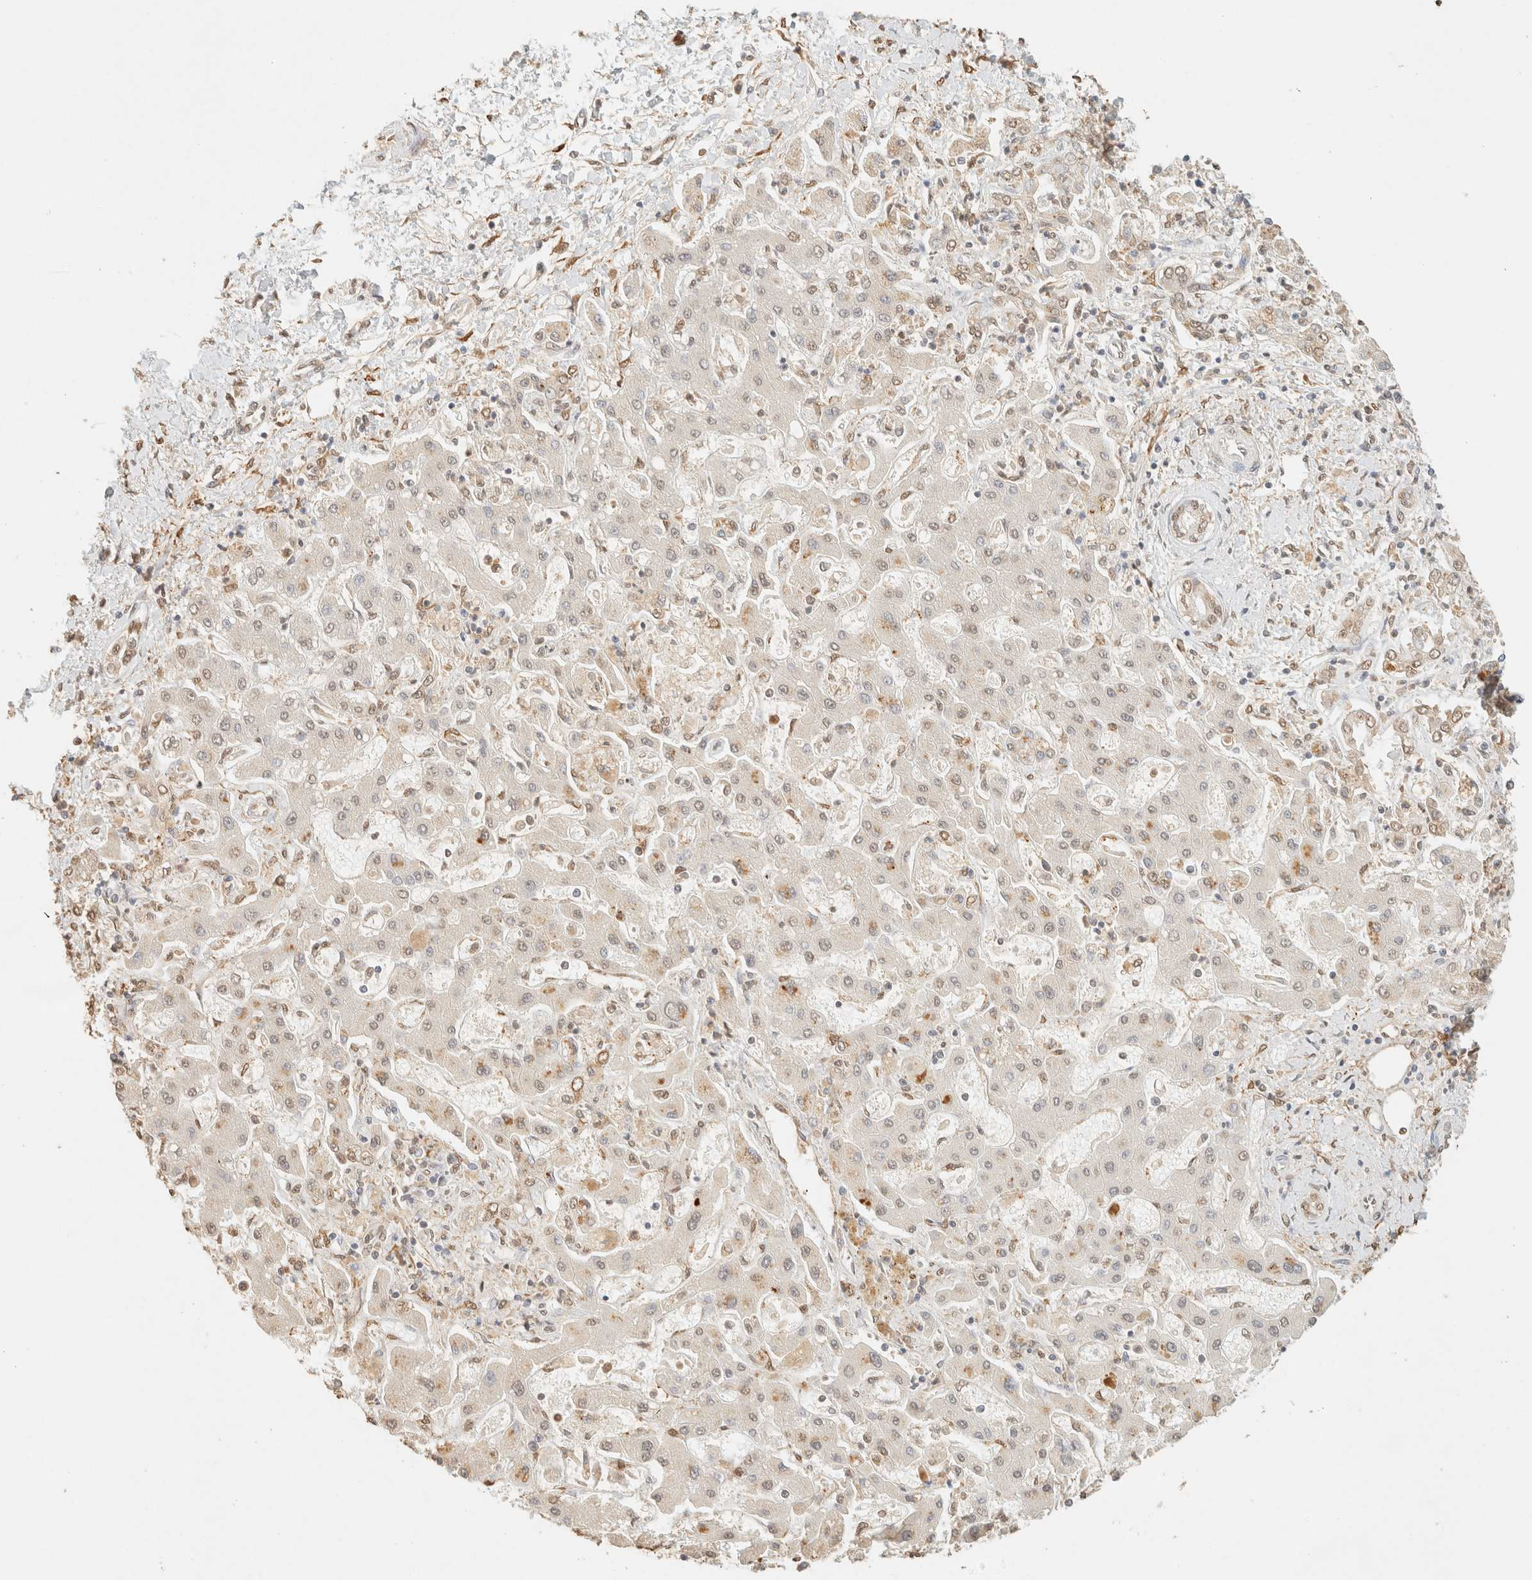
{"staining": {"intensity": "weak", "quantity": "<25%", "location": "nuclear"}, "tissue": "liver cancer", "cell_type": "Tumor cells", "image_type": "cancer", "snomed": [{"axis": "morphology", "description": "Cholangiocarcinoma"}, {"axis": "topography", "description": "Liver"}], "caption": "Immunohistochemical staining of liver cancer exhibits no significant expression in tumor cells.", "gene": "S100A13", "patient": {"sex": "male", "age": 50}}